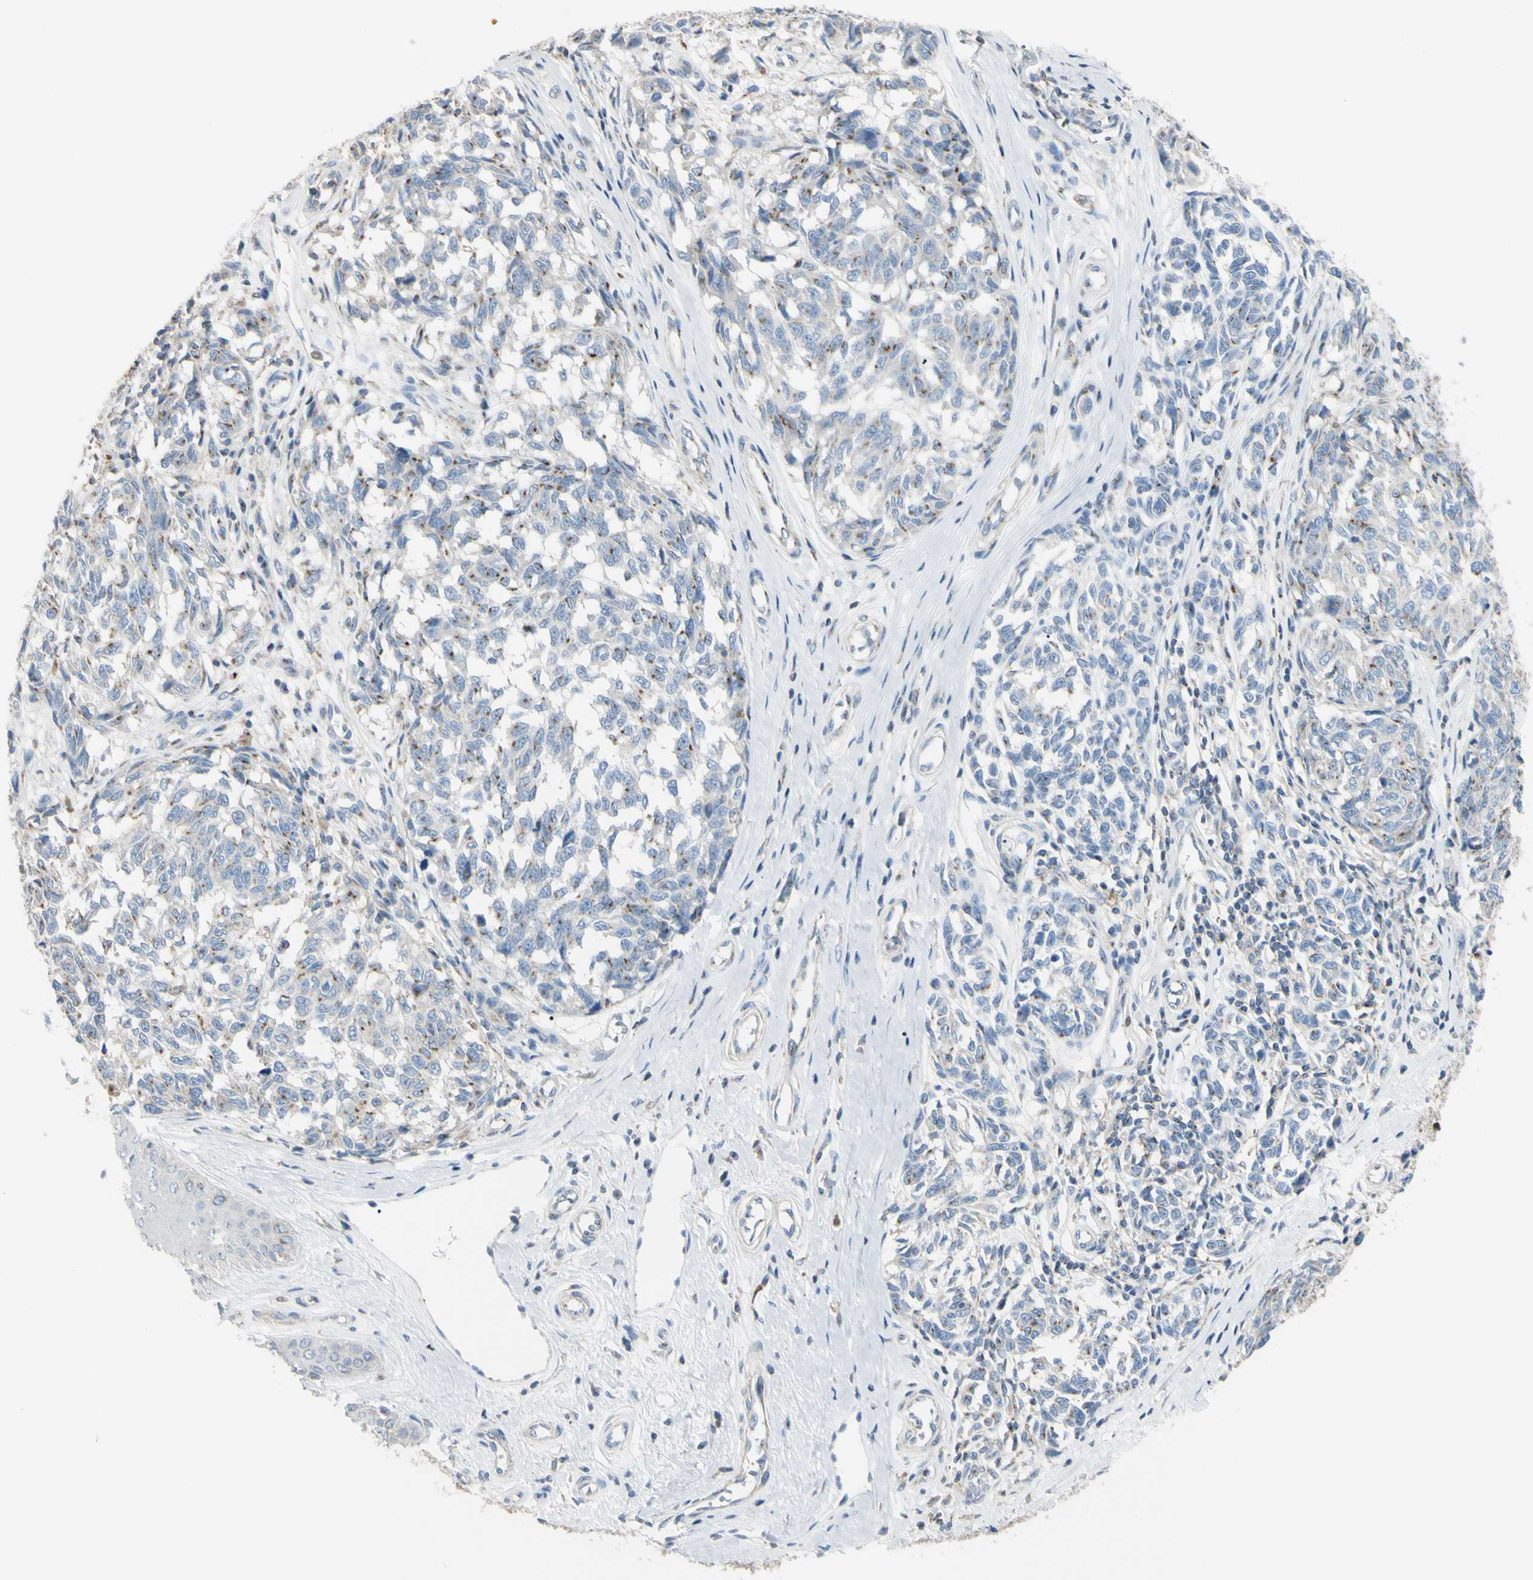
{"staining": {"intensity": "moderate", "quantity": "<25%", "location": "cytoplasmic/membranous"}, "tissue": "melanoma", "cell_type": "Tumor cells", "image_type": "cancer", "snomed": [{"axis": "morphology", "description": "Malignant melanoma, NOS"}, {"axis": "topography", "description": "Skin"}], "caption": "A low amount of moderate cytoplasmic/membranous staining is identified in approximately <25% of tumor cells in malignant melanoma tissue. (brown staining indicates protein expression, while blue staining denotes nuclei).", "gene": "B4GALT3", "patient": {"sex": "female", "age": 64}}